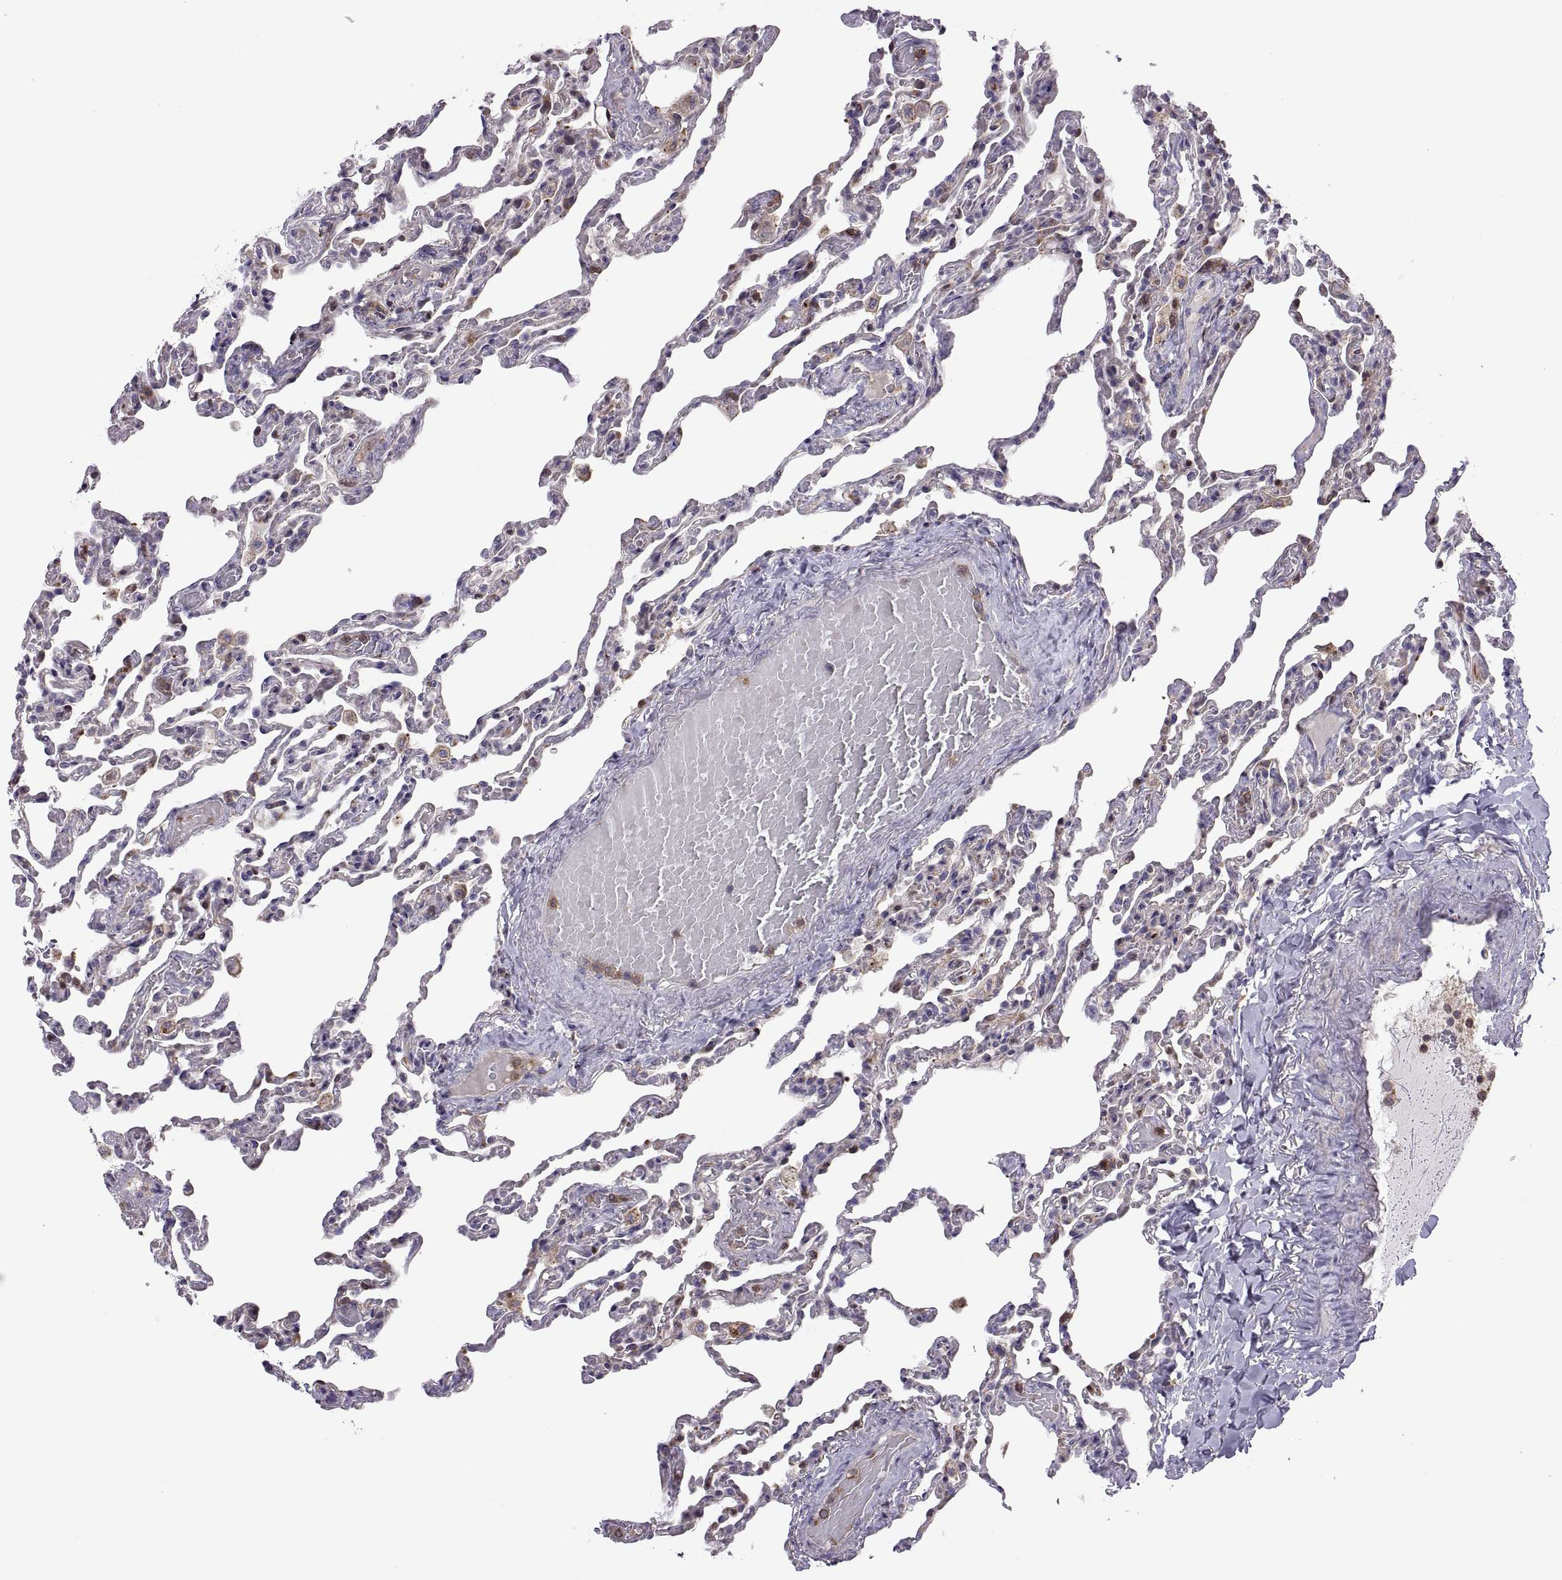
{"staining": {"intensity": "negative", "quantity": "none", "location": "none"}, "tissue": "lung", "cell_type": "Alveolar cells", "image_type": "normal", "snomed": [{"axis": "morphology", "description": "Normal tissue, NOS"}, {"axis": "topography", "description": "Lung"}], "caption": "Immunohistochemical staining of benign human lung displays no significant positivity in alveolar cells. Brightfield microscopy of immunohistochemistry stained with DAB (3,3'-diaminobenzidine) (brown) and hematoxylin (blue), captured at high magnification.", "gene": "SPATA32", "patient": {"sex": "female", "age": 43}}